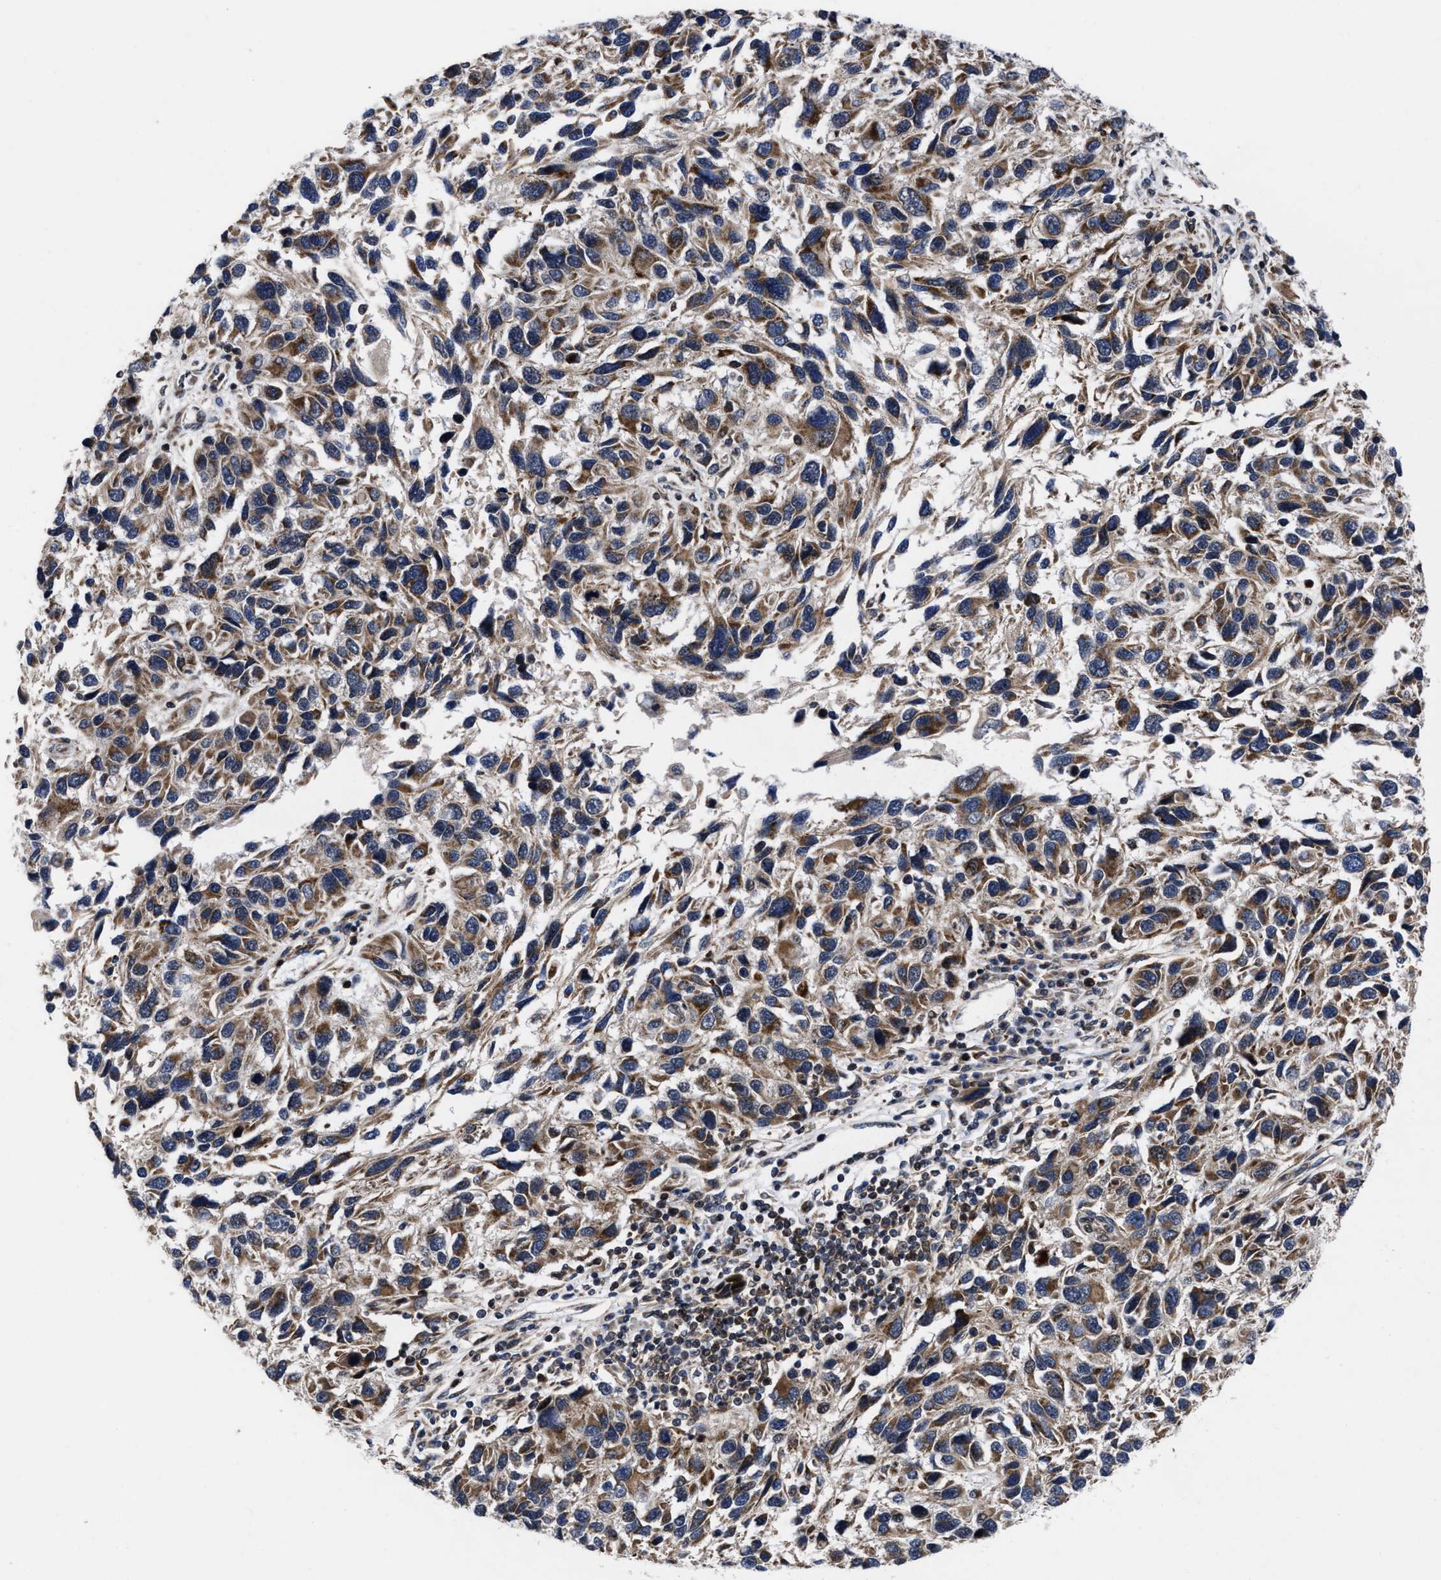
{"staining": {"intensity": "weak", "quantity": ">75%", "location": "cytoplasmic/membranous"}, "tissue": "melanoma", "cell_type": "Tumor cells", "image_type": "cancer", "snomed": [{"axis": "morphology", "description": "Malignant melanoma, NOS"}, {"axis": "topography", "description": "Skin"}], "caption": "Melanoma stained with a protein marker shows weak staining in tumor cells.", "gene": "MRPL50", "patient": {"sex": "male", "age": 53}}